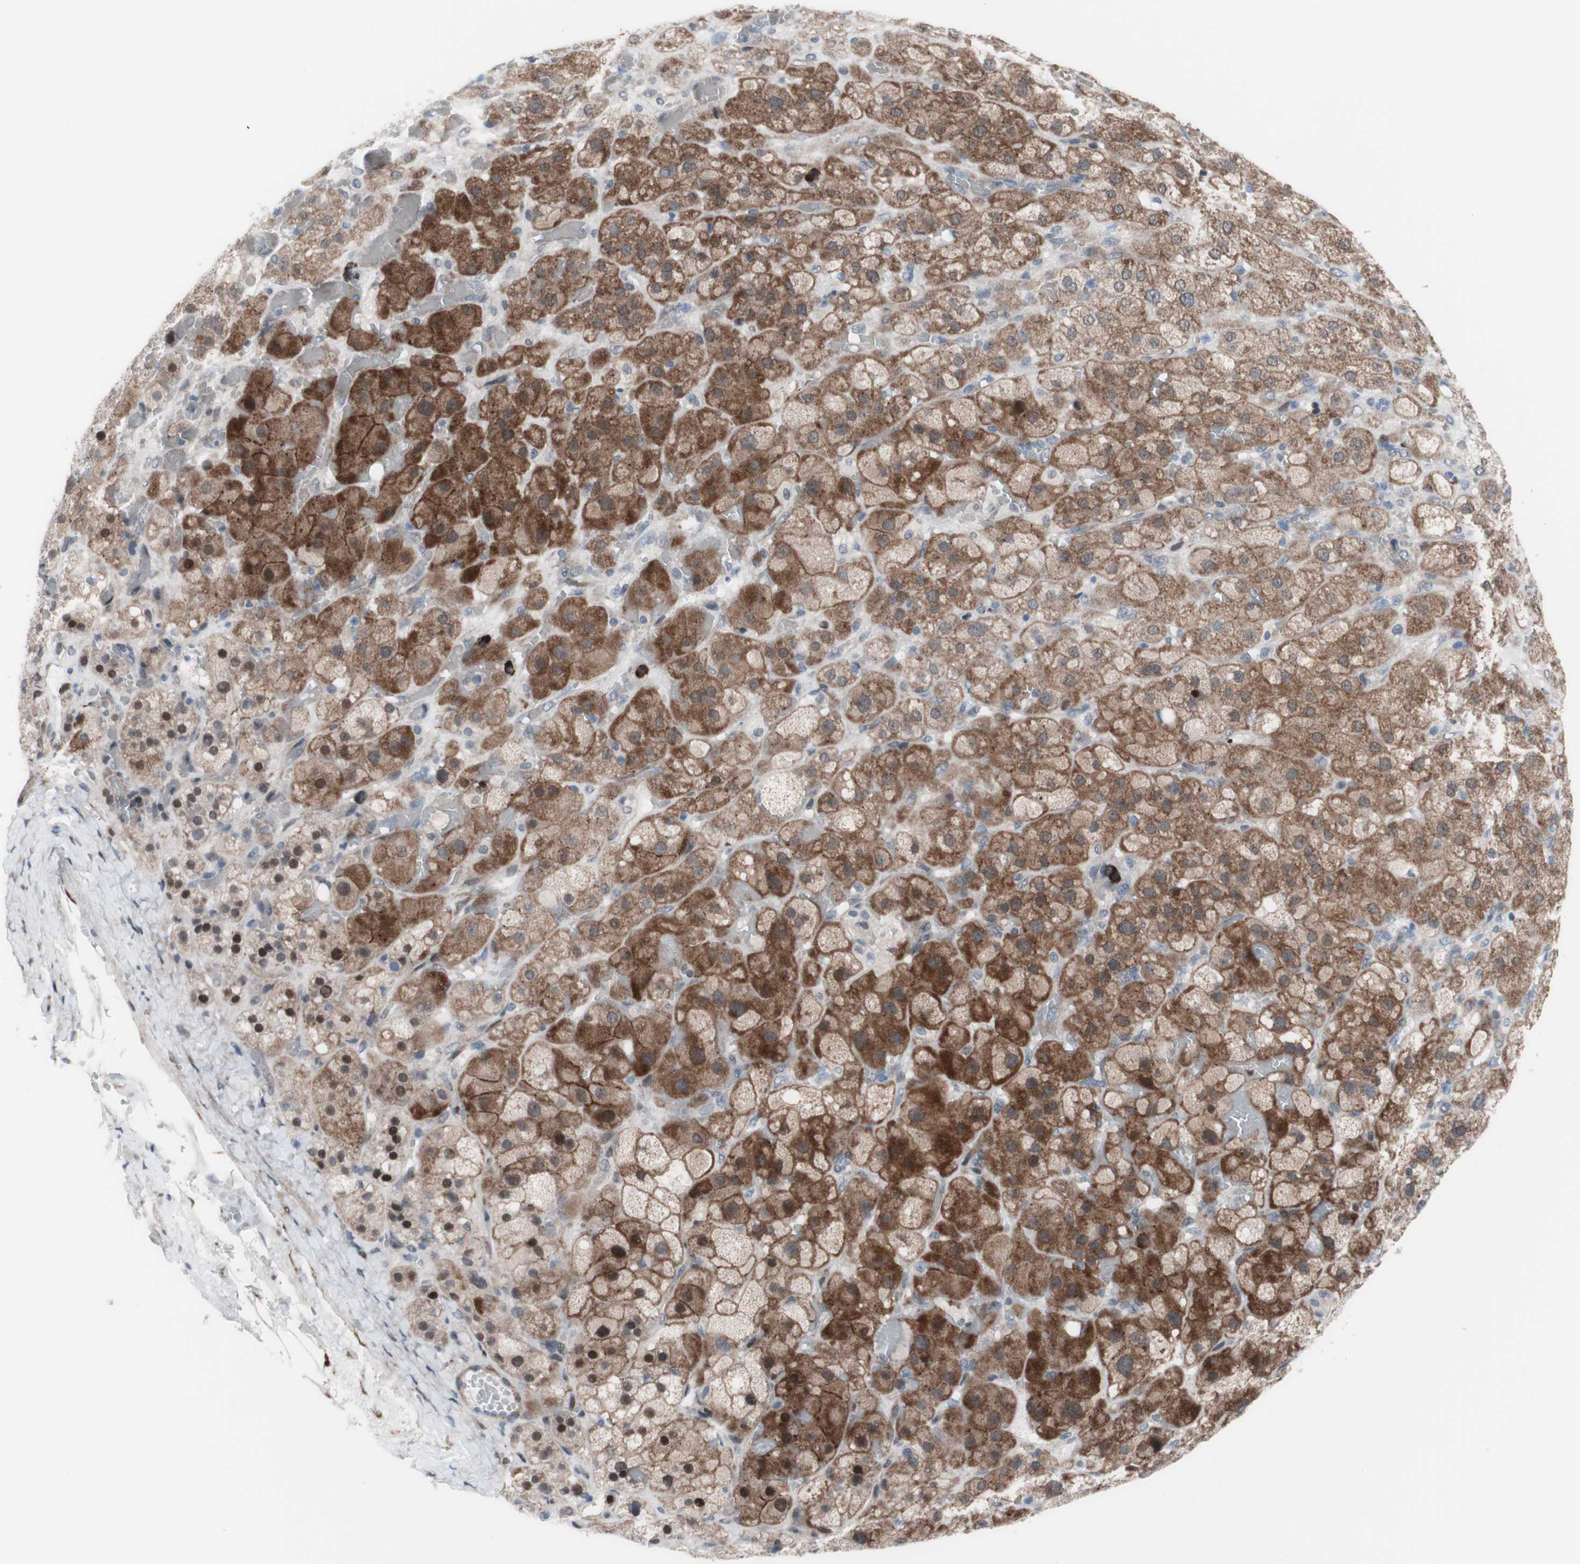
{"staining": {"intensity": "moderate", "quantity": "25%-75%", "location": "cytoplasmic/membranous"}, "tissue": "adrenal gland", "cell_type": "Glandular cells", "image_type": "normal", "snomed": [{"axis": "morphology", "description": "Normal tissue, NOS"}, {"axis": "topography", "description": "Adrenal gland"}], "caption": "Glandular cells display medium levels of moderate cytoplasmic/membranous expression in about 25%-75% of cells in benign adrenal gland.", "gene": "PHTF2", "patient": {"sex": "female", "age": 47}}